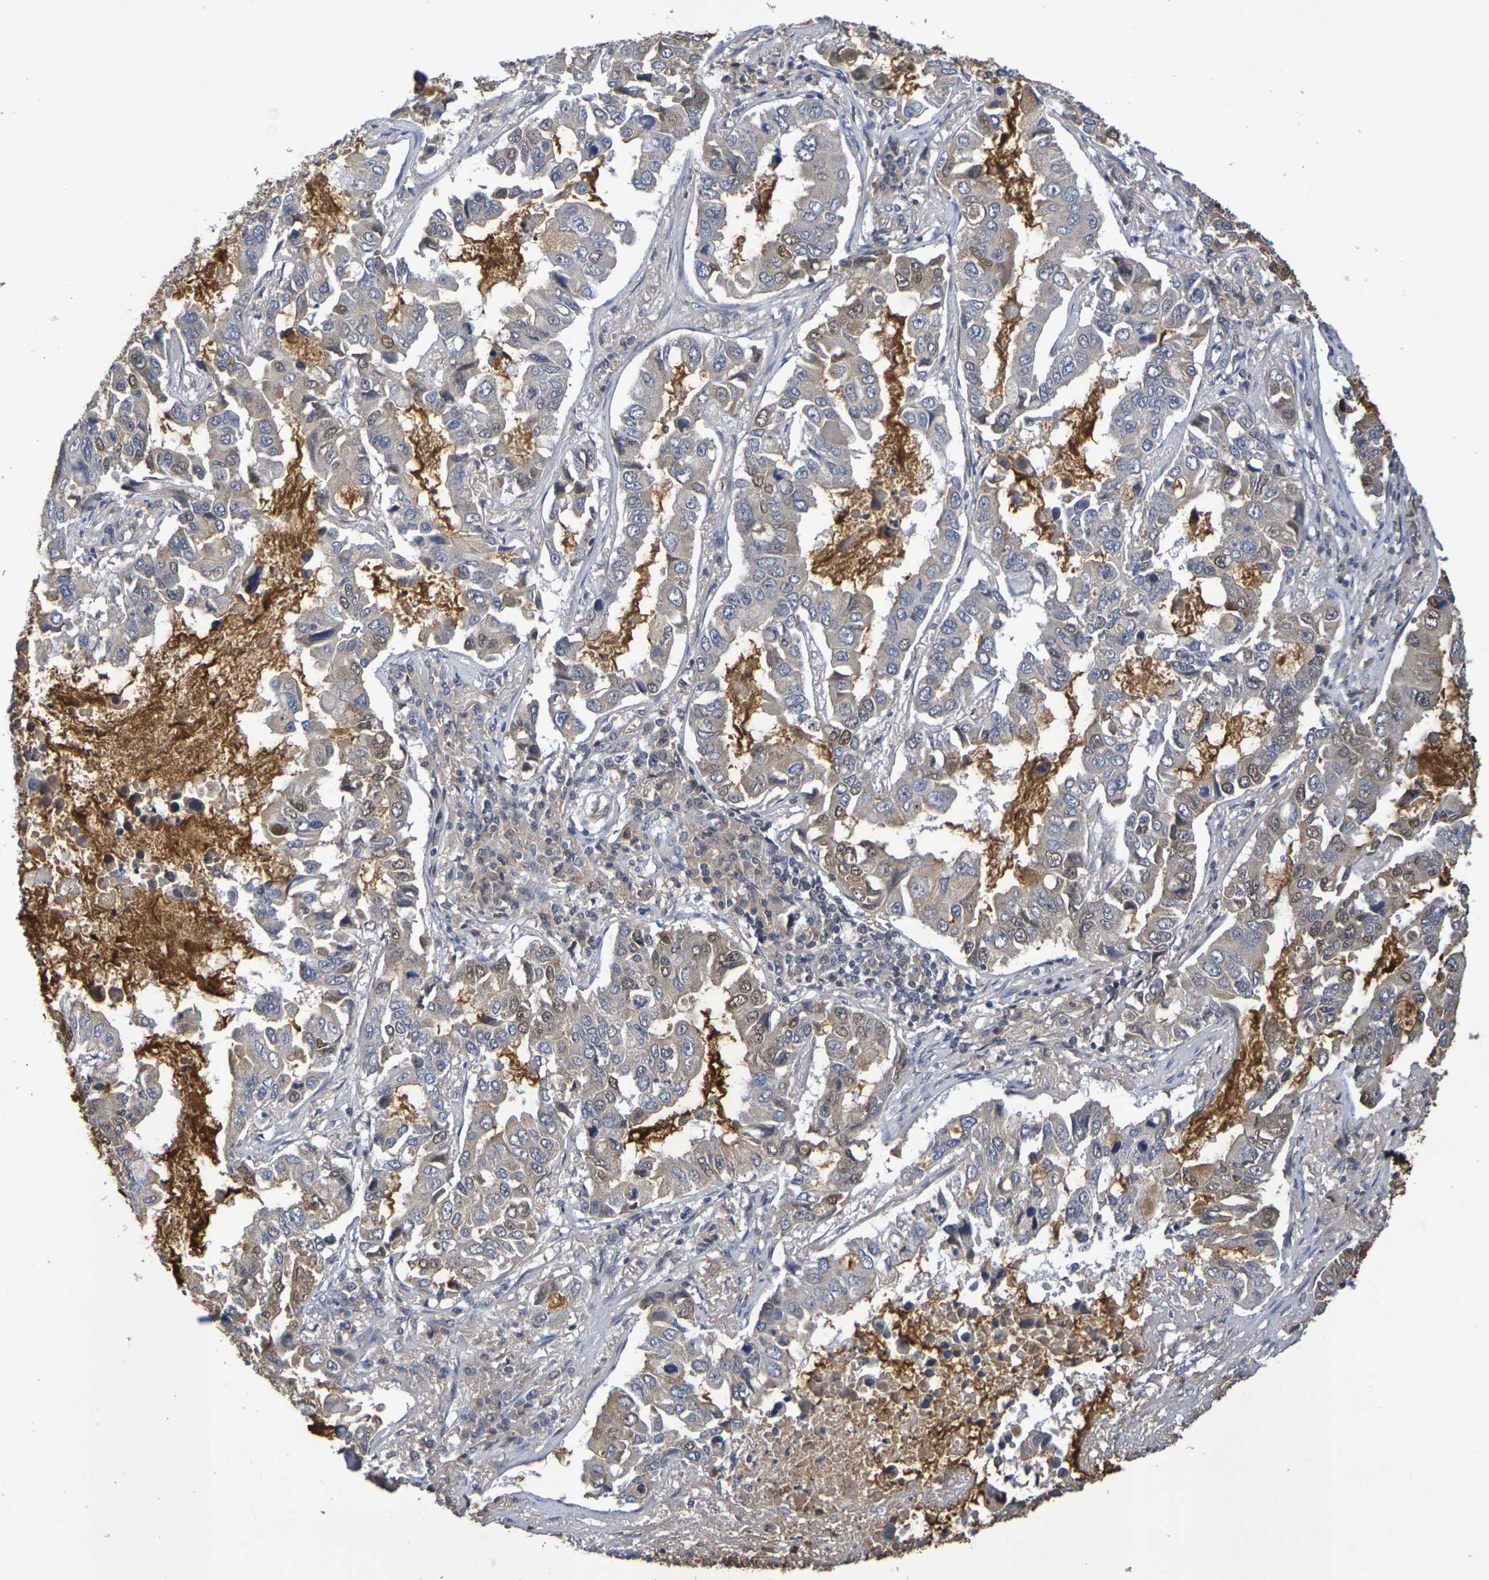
{"staining": {"intensity": "weak", "quantity": ">75%", "location": "cytoplasmic/membranous,nuclear"}, "tissue": "lung cancer", "cell_type": "Tumor cells", "image_type": "cancer", "snomed": [{"axis": "morphology", "description": "Adenocarcinoma, NOS"}, {"axis": "topography", "description": "Lung"}], "caption": "This histopathology image shows lung adenocarcinoma stained with immunohistochemistry to label a protein in brown. The cytoplasmic/membranous and nuclear of tumor cells show weak positivity for the protein. Nuclei are counter-stained blue.", "gene": "TERF2", "patient": {"sex": "male", "age": 64}}